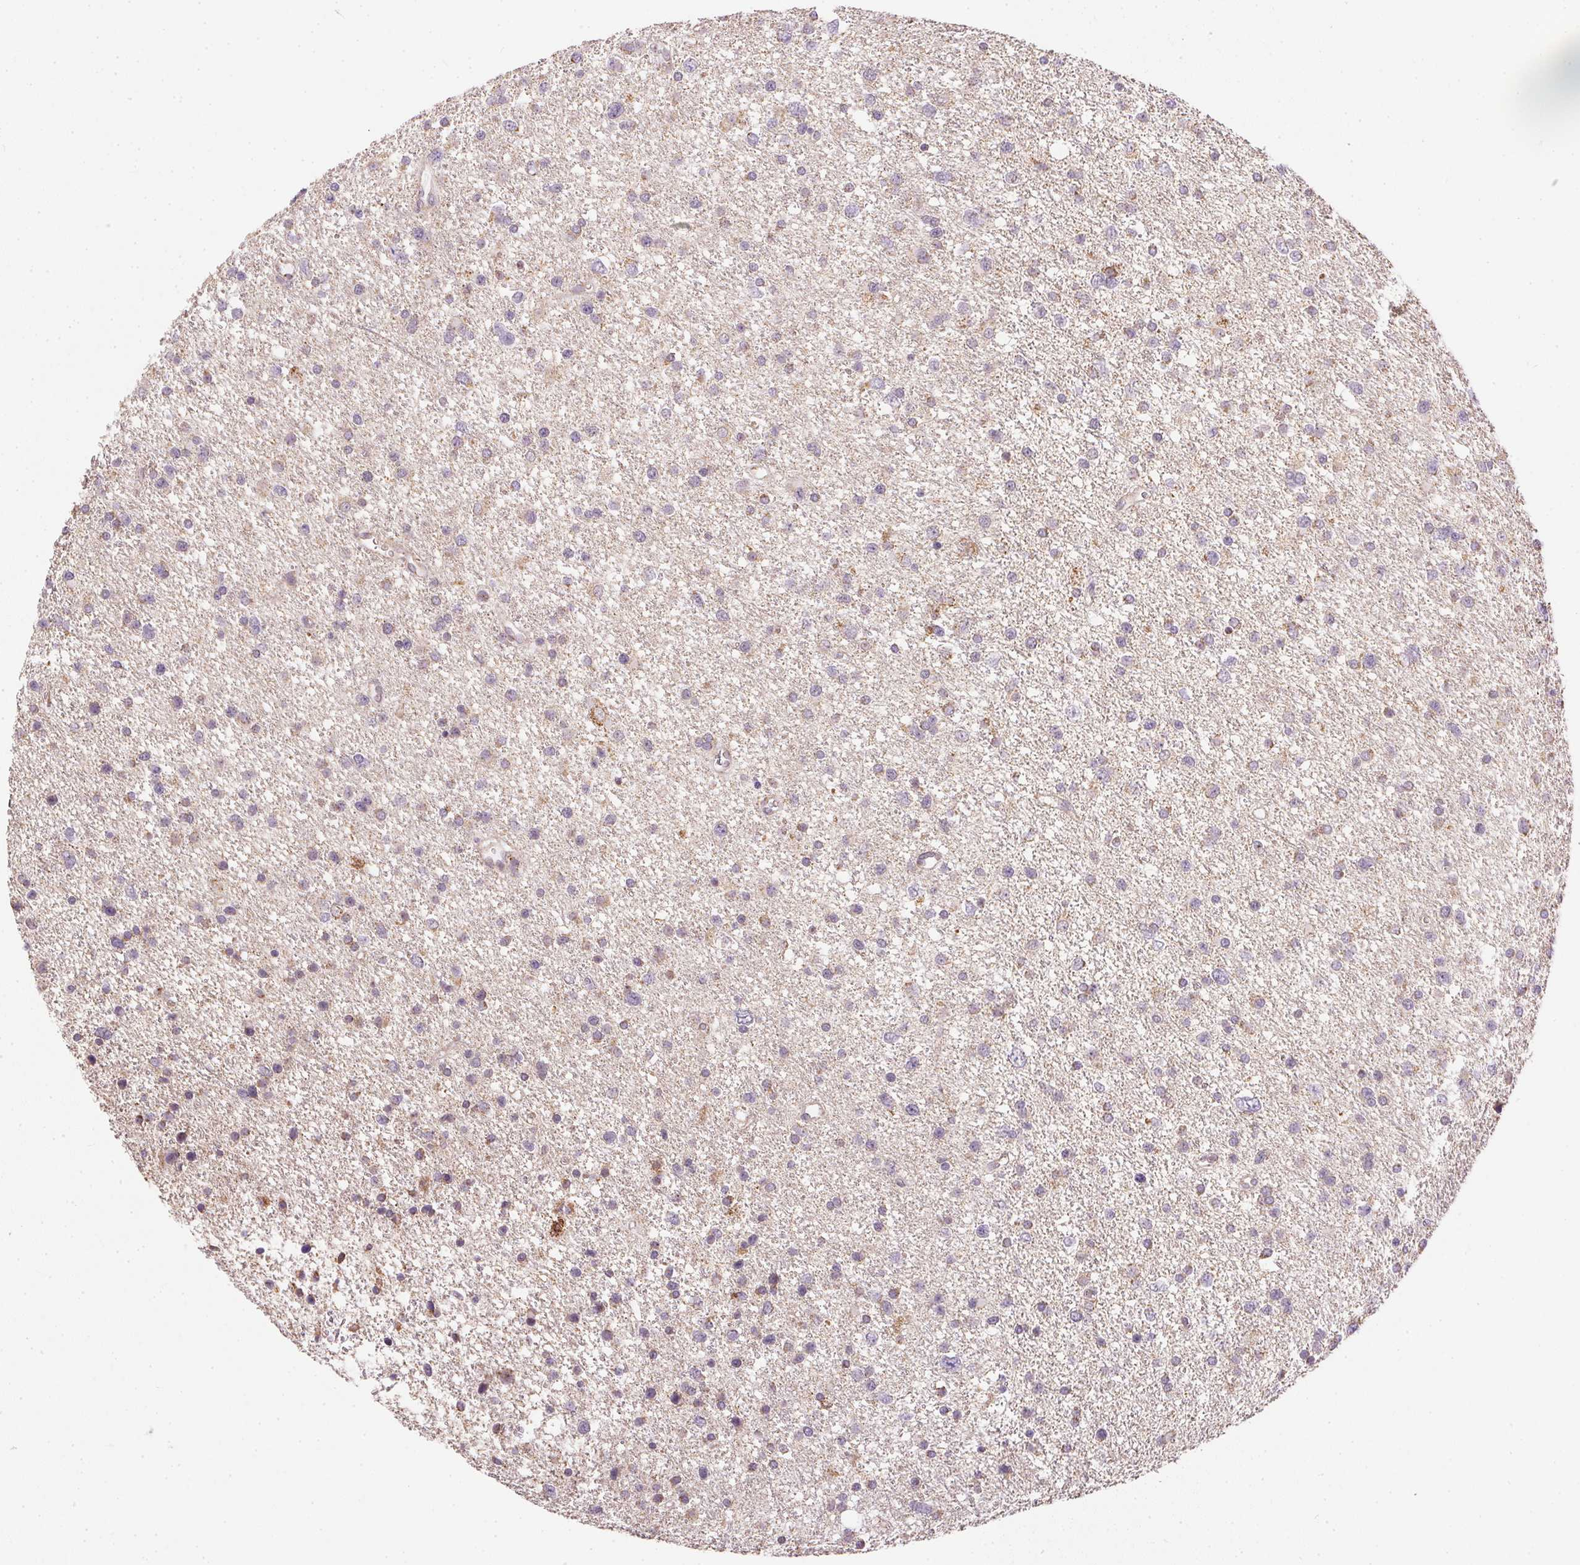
{"staining": {"intensity": "weak", "quantity": "<25%", "location": "cytoplasmic/membranous"}, "tissue": "glioma", "cell_type": "Tumor cells", "image_type": "cancer", "snomed": [{"axis": "morphology", "description": "Glioma, malignant, Low grade"}, {"axis": "topography", "description": "Brain"}], "caption": "Human glioma stained for a protein using immunohistochemistry (IHC) displays no expression in tumor cells.", "gene": "MAPK11", "patient": {"sex": "female", "age": 55}}